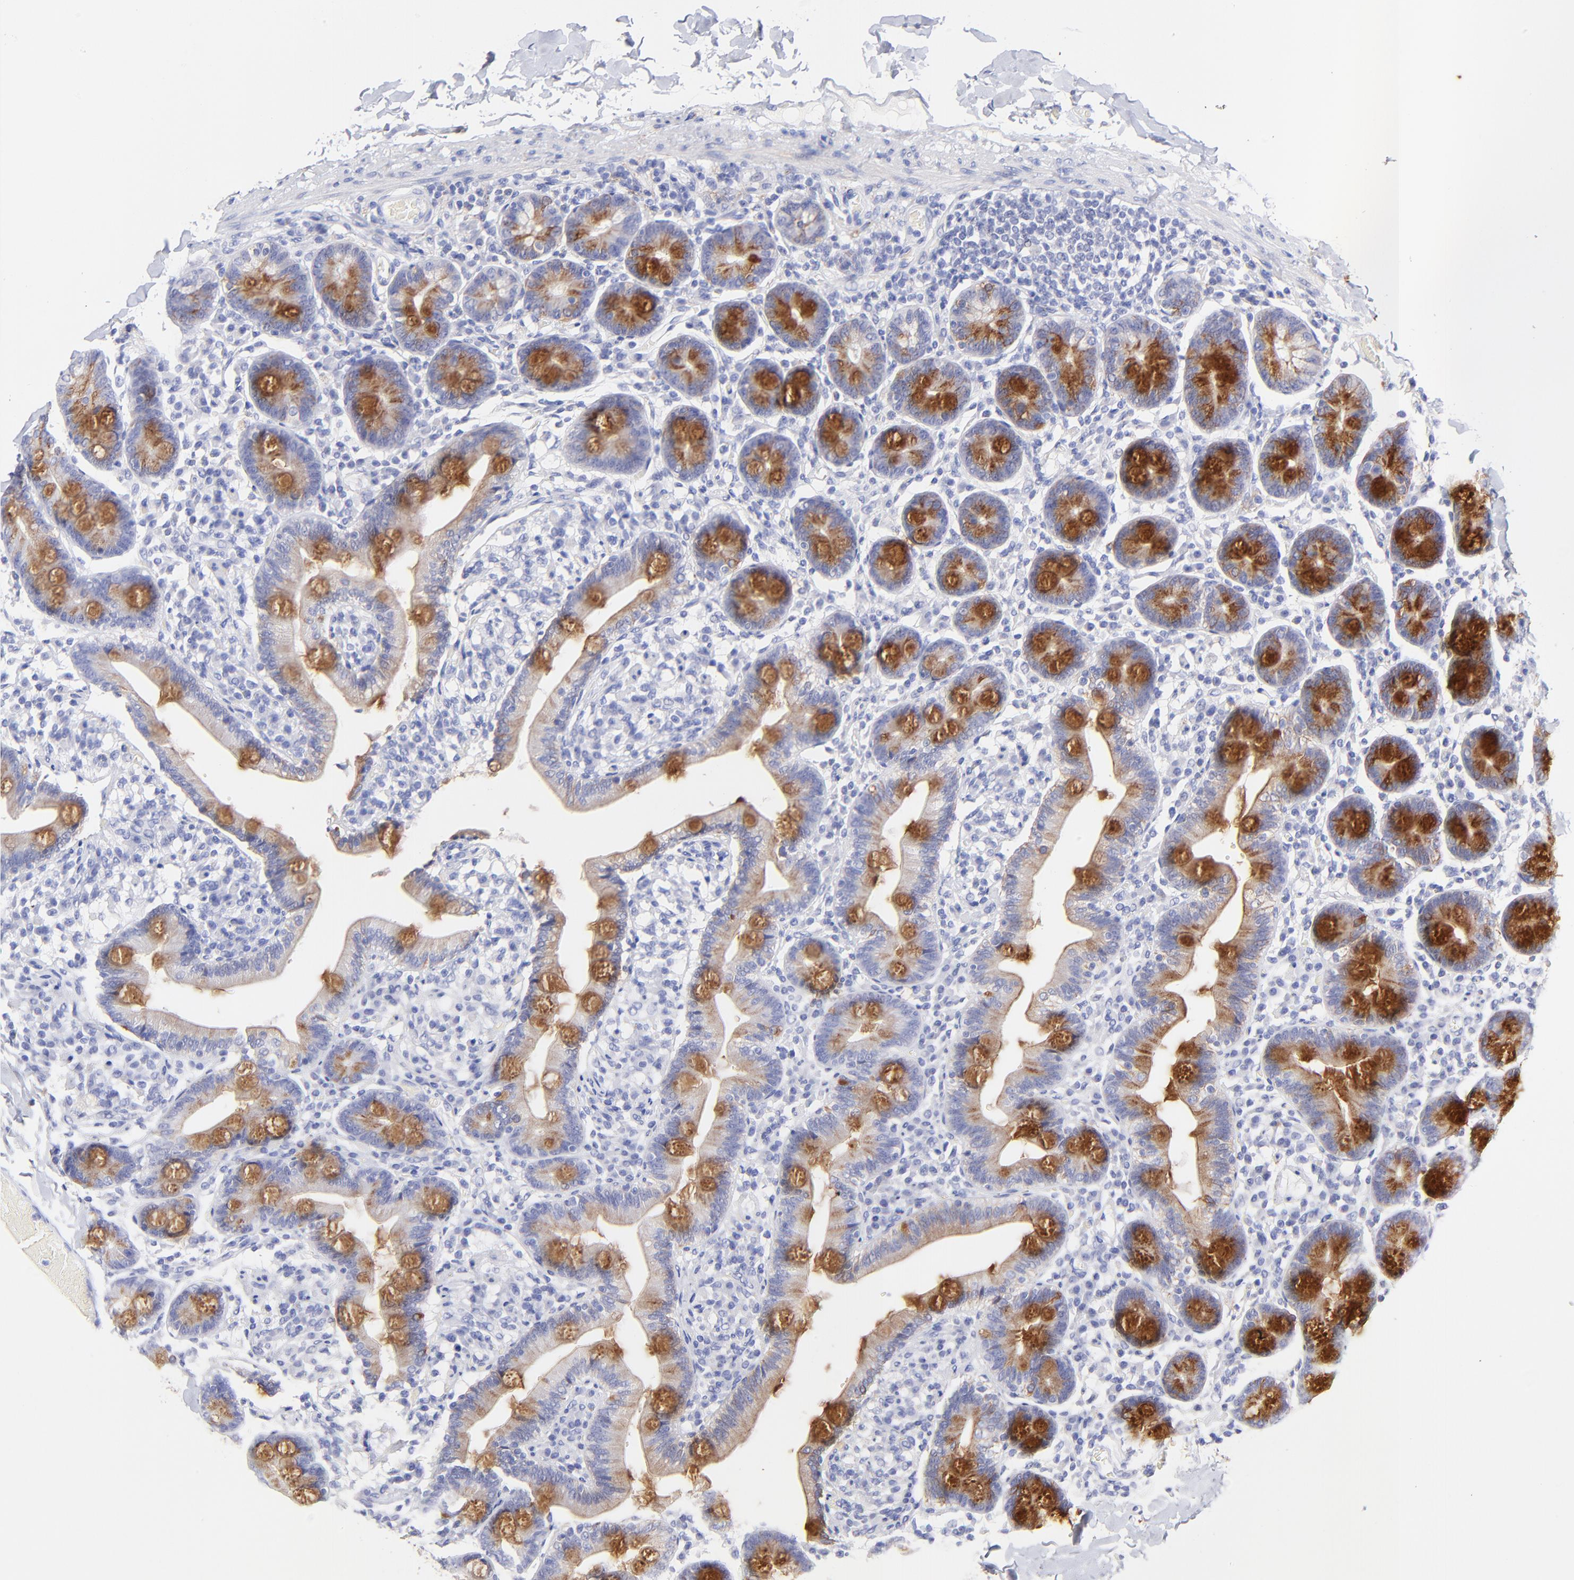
{"staining": {"intensity": "strong", "quantity": ">75%", "location": "cytoplasmic/membranous"}, "tissue": "duodenum", "cell_type": "Glandular cells", "image_type": "normal", "snomed": [{"axis": "morphology", "description": "Normal tissue, NOS"}, {"axis": "topography", "description": "Duodenum"}], "caption": "Duodenum stained with DAB immunohistochemistry exhibits high levels of strong cytoplasmic/membranous staining in approximately >75% of glandular cells.", "gene": "RAB3A", "patient": {"sex": "male", "age": 66}}